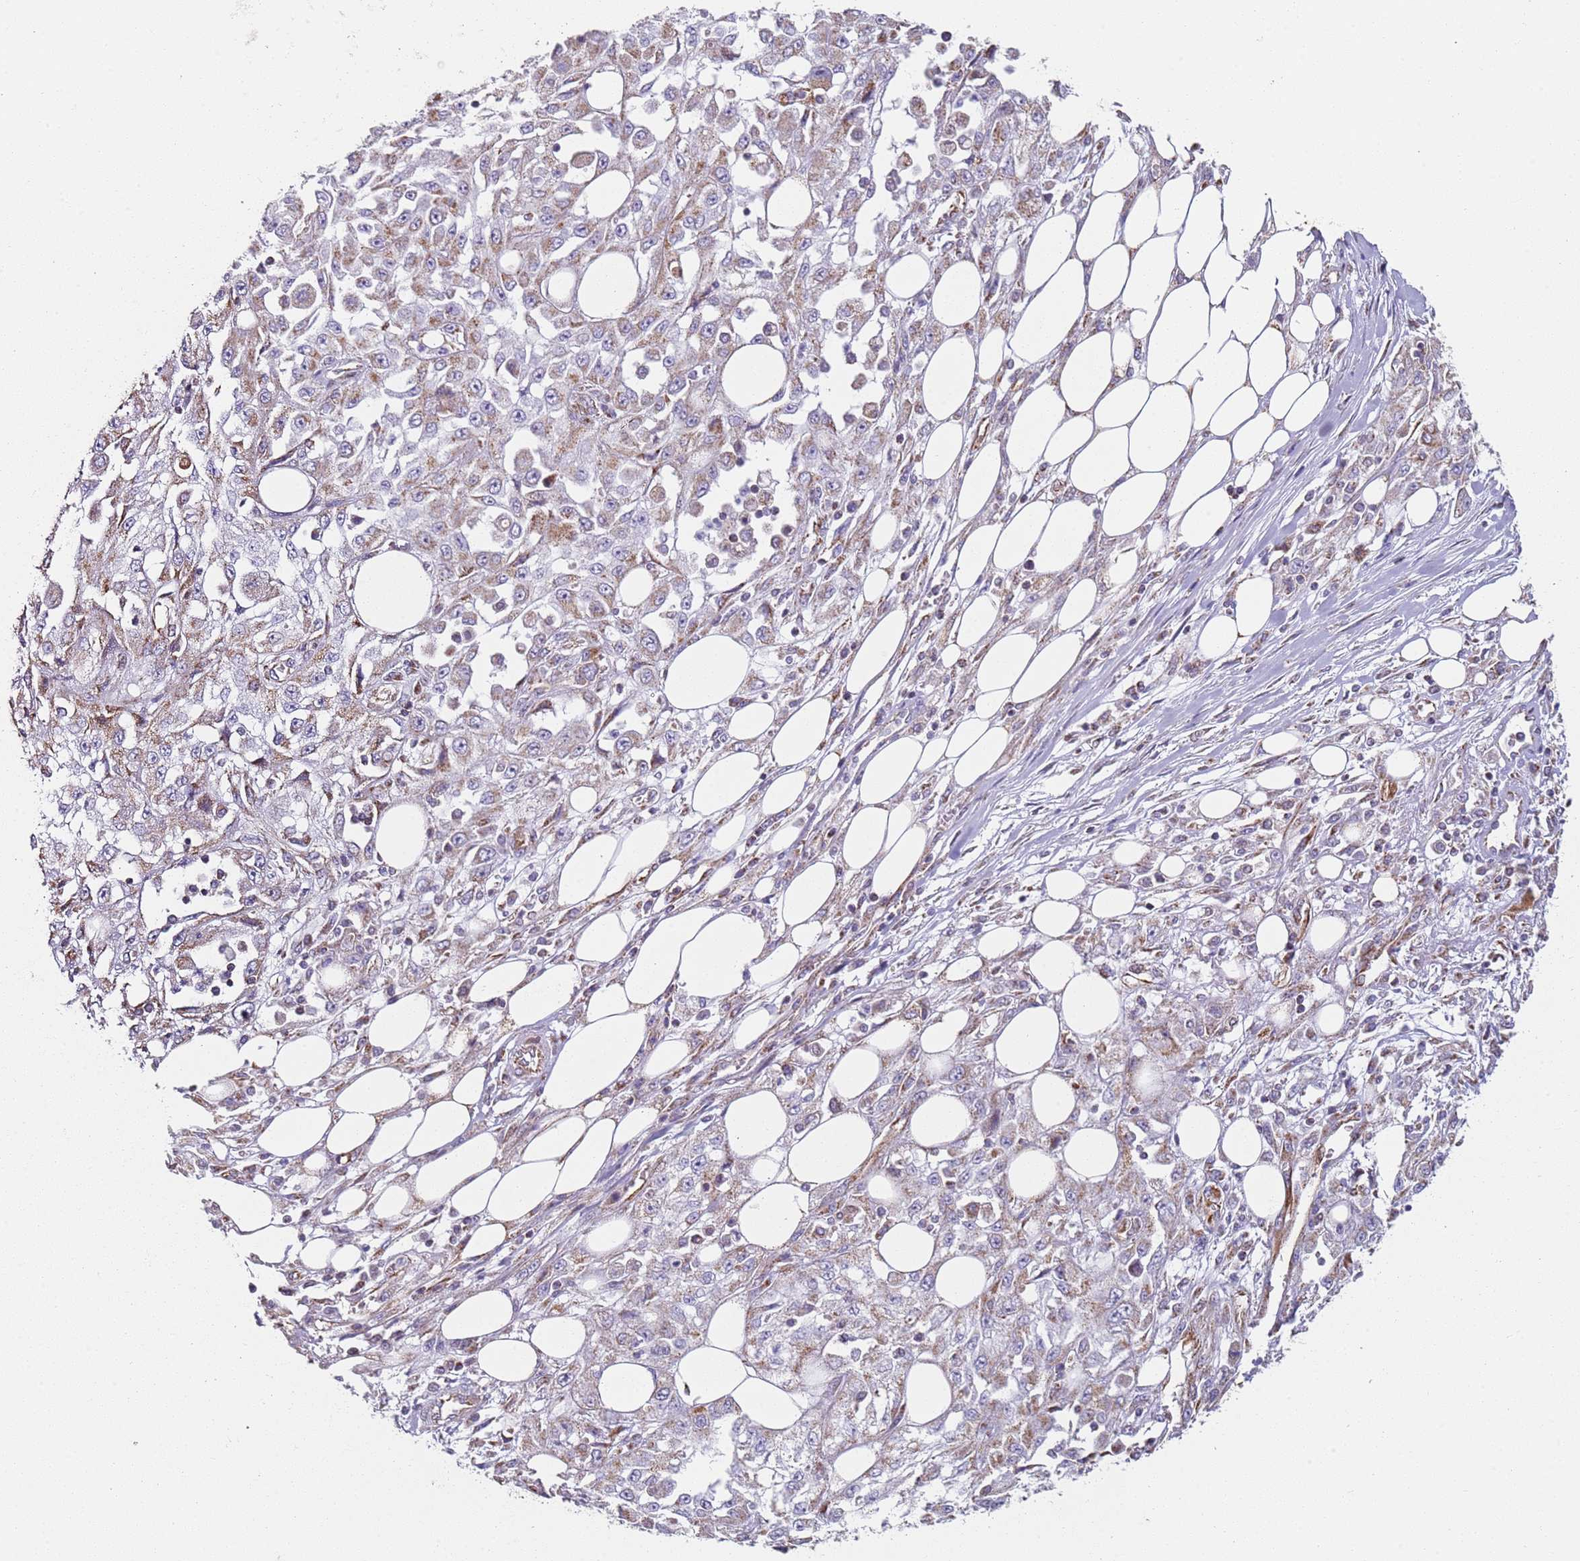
{"staining": {"intensity": "moderate", "quantity": ">75%", "location": "cytoplasmic/membranous"}, "tissue": "skin cancer", "cell_type": "Tumor cells", "image_type": "cancer", "snomed": [{"axis": "morphology", "description": "Squamous cell carcinoma, NOS"}, {"axis": "morphology", "description": "Squamous cell carcinoma, metastatic, NOS"}, {"axis": "topography", "description": "Skin"}, {"axis": "topography", "description": "Lymph node"}], "caption": "Protein expression analysis of skin cancer (squamous cell carcinoma) displays moderate cytoplasmic/membranous staining in approximately >75% of tumor cells.", "gene": "ALS2", "patient": {"sex": "male", "age": 75}}